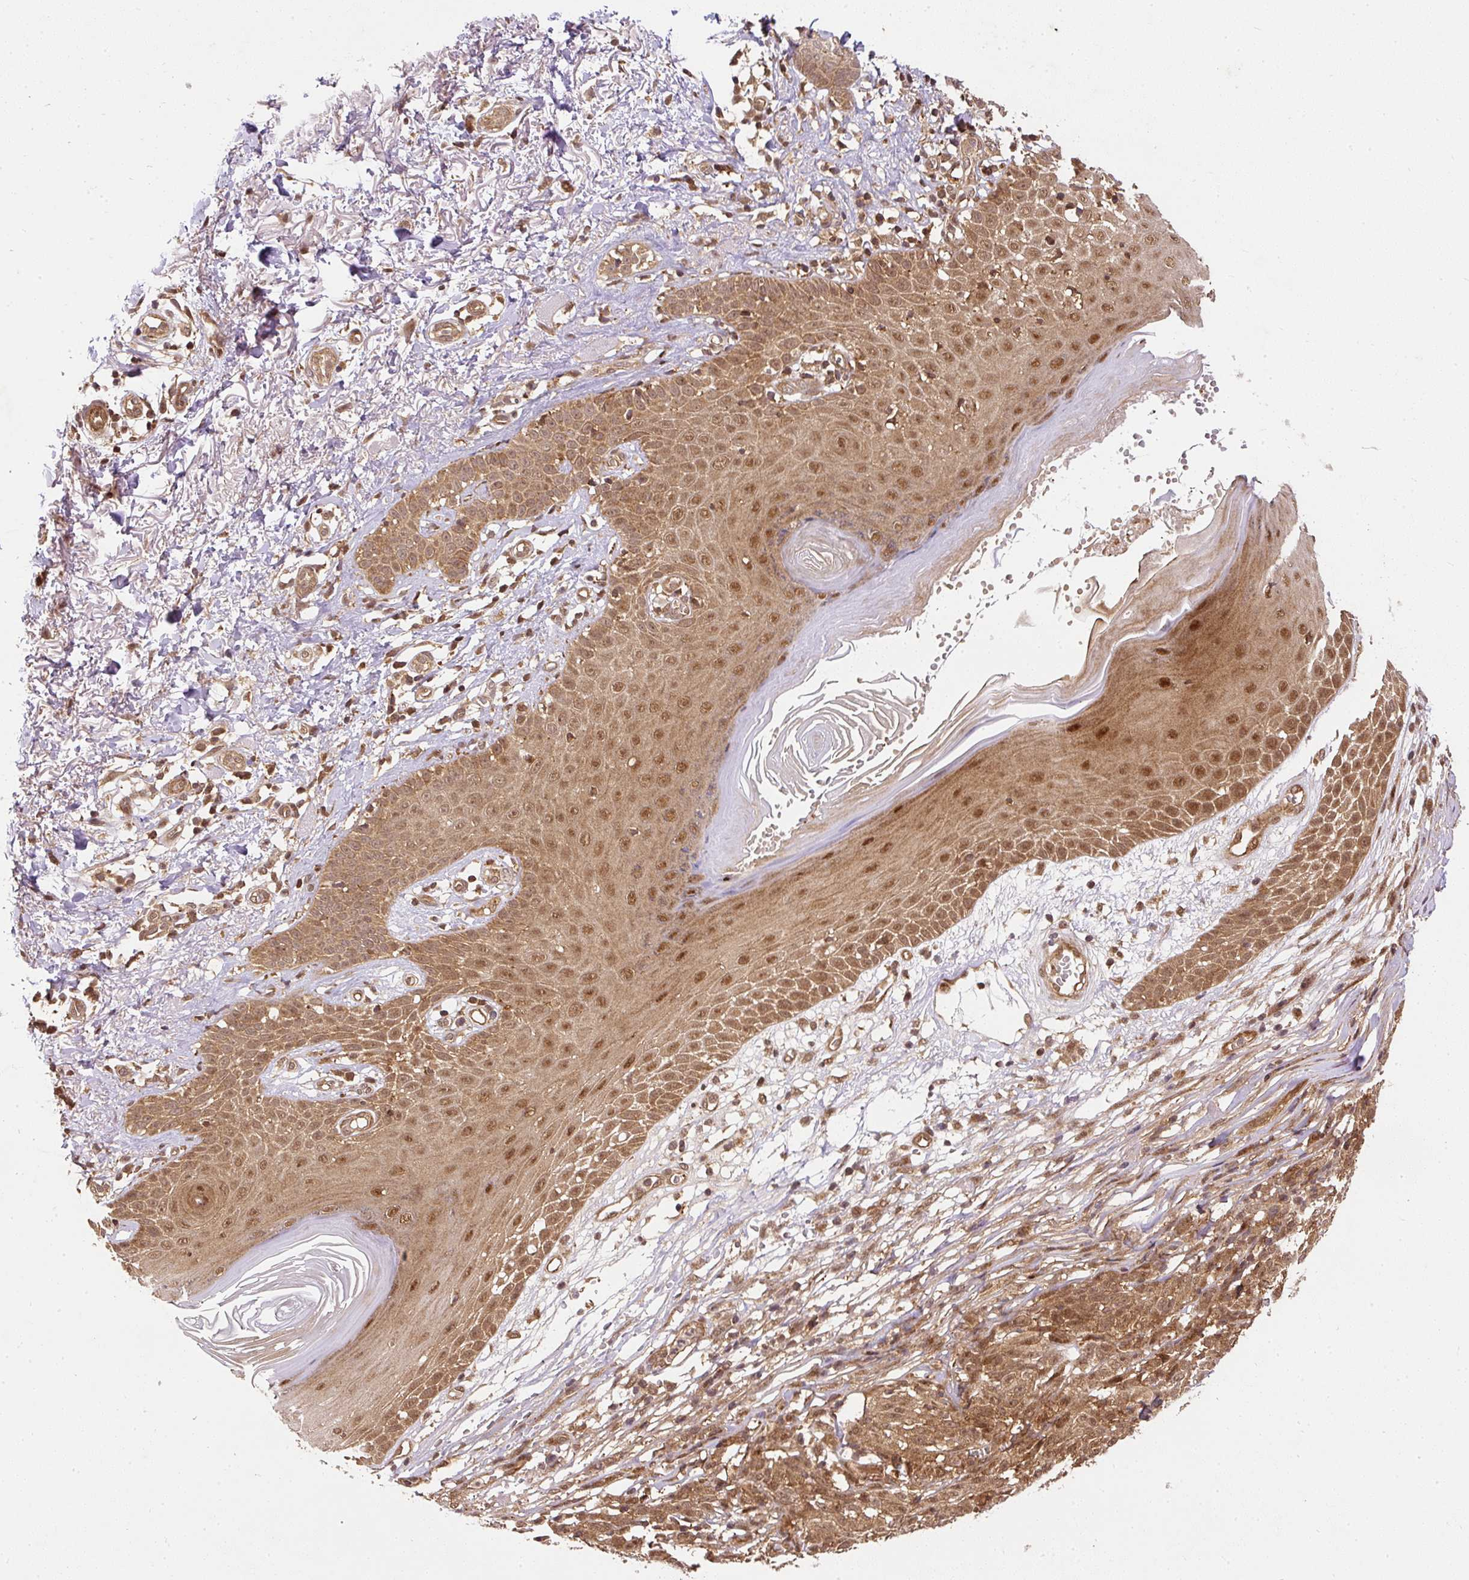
{"staining": {"intensity": "moderate", "quantity": ">75%", "location": "cytoplasmic/membranous,nuclear"}, "tissue": "melanoma", "cell_type": "Tumor cells", "image_type": "cancer", "snomed": [{"axis": "morphology", "description": "Malignant melanoma, NOS"}, {"axis": "topography", "description": "Skin"}], "caption": "Tumor cells show moderate cytoplasmic/membranous and nuclear staining in approximately >75% of cells in melanoma. The staining was performed using DAB, with brown indicating positive protein expression. Nuclei are stained blue with hematoxylin.", "gene": "PSMD1", "patient": {"sex": "female", "age": 82}}